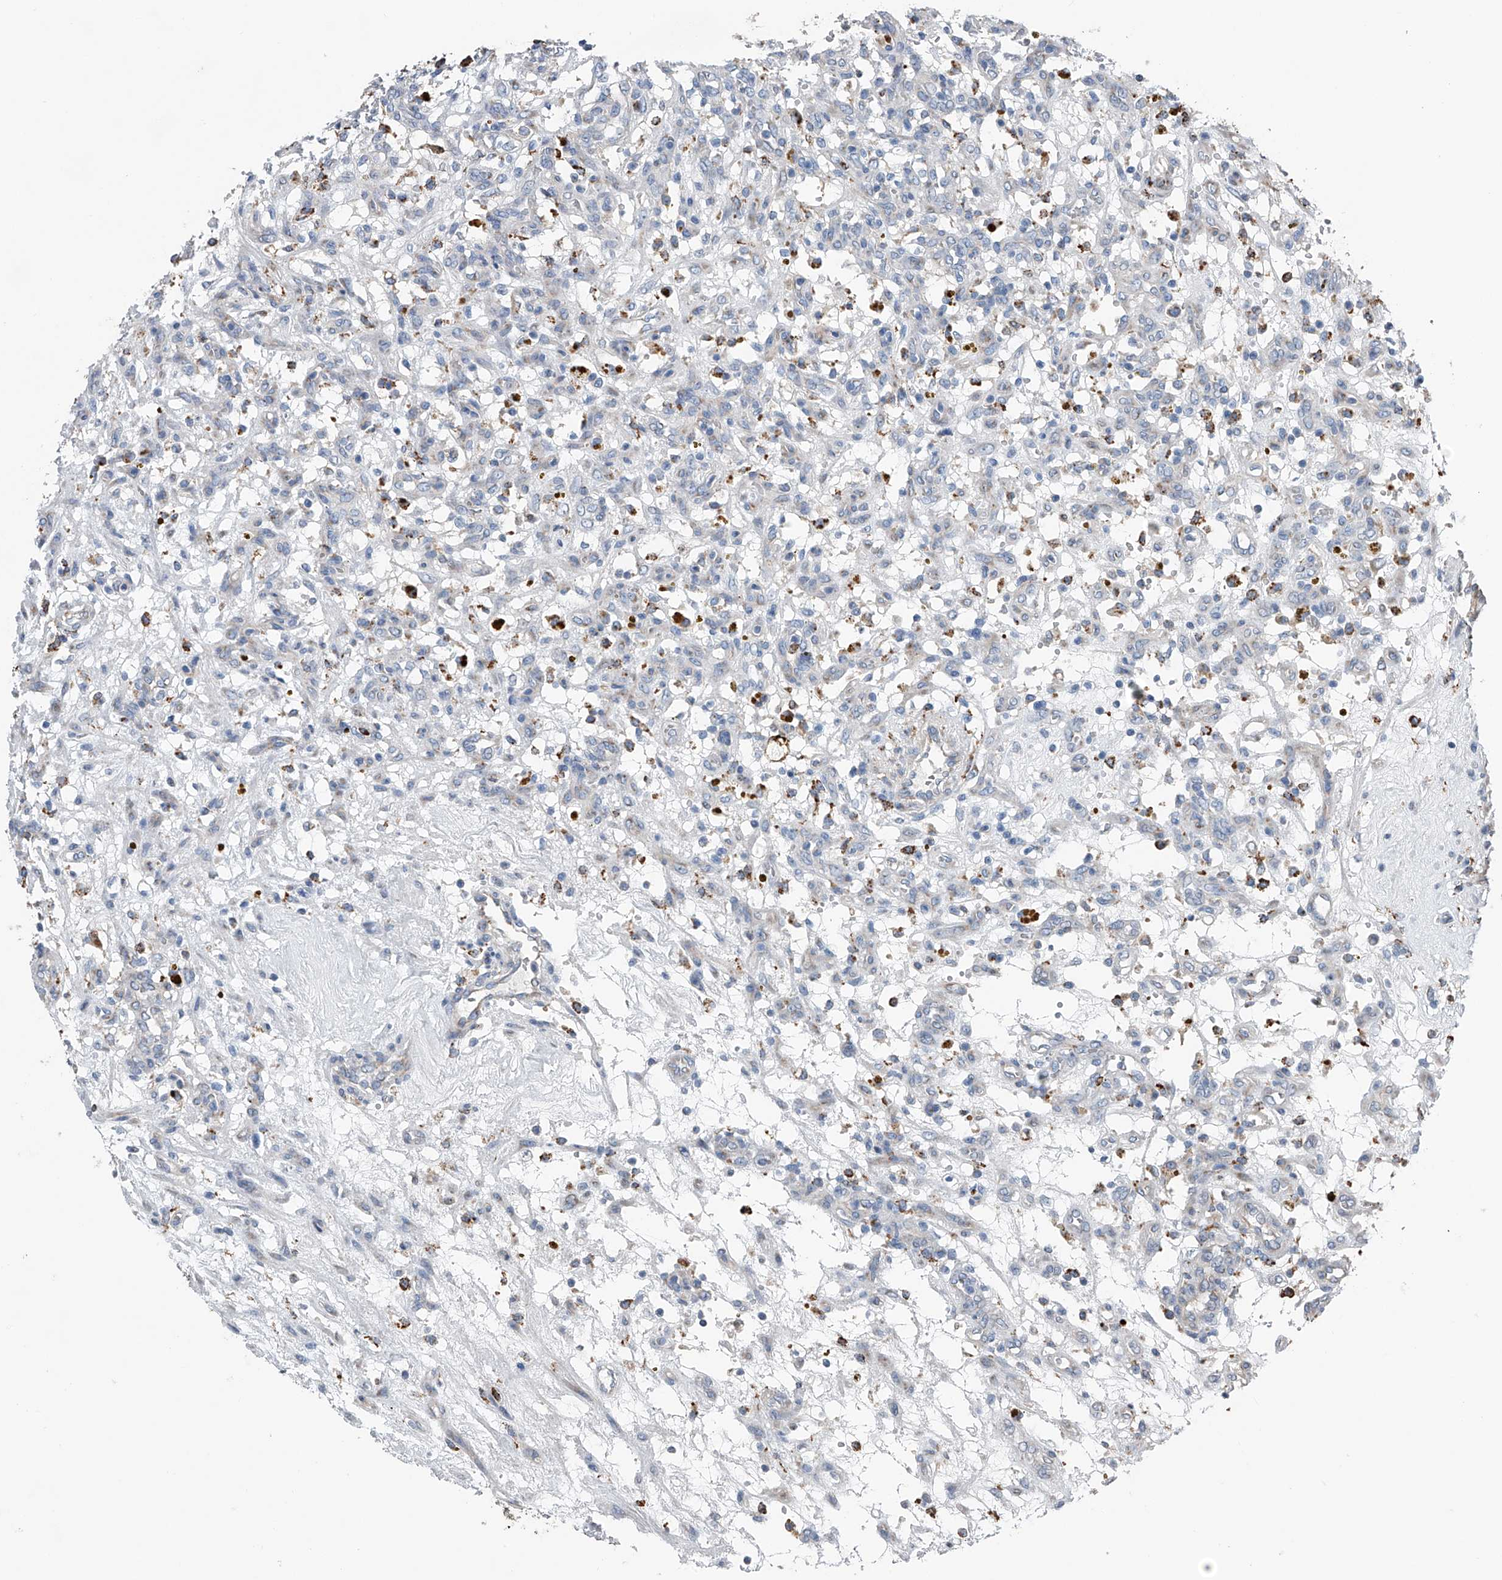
{"staining": {"intensity": "negative", "quantity": "none", "location": "none"}, "tissue": "renal cancer", "cell_type": "Tumor cells", "image_type": "cancer", "snomed": [{"axis": "morphology", "description": "Adenocarcinoma, NOS"}, {"axis": "topography", "description": "Kidney"}], "caption": "There is no significant expression in tumor cells of adenocarcinoma (renal). (DAB IHC, high magnification).", "gene": "ZNF772", "patient": {"sex": "female", "age": 57}}